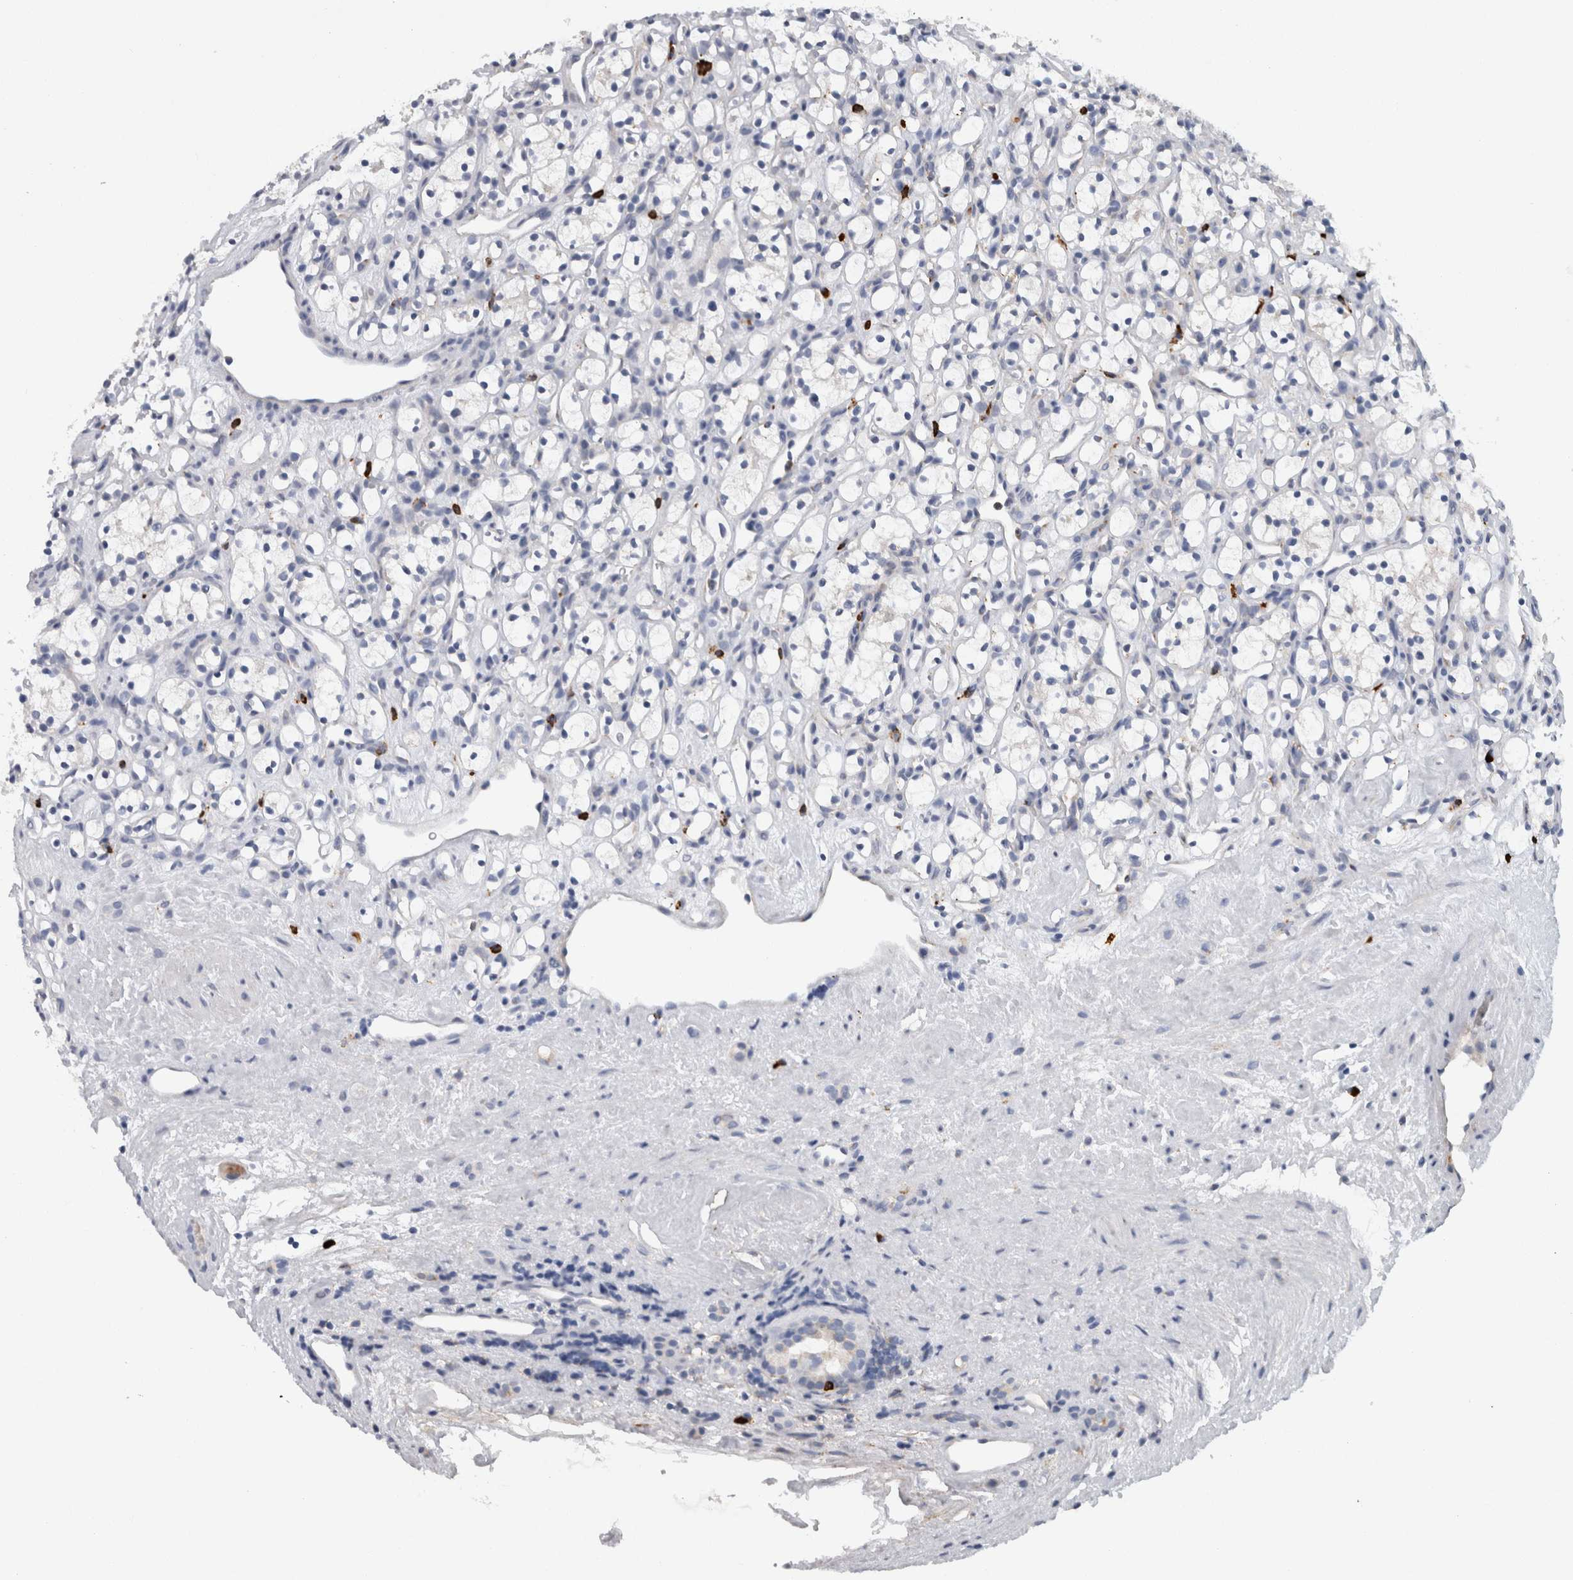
{"staining": {"intensity": "negative", "quantity": "none", "location": "none"}, "tissue": "renal cancer", "cell_type": "Tumor cells", "image_type": "cancer", "snomed": [{"axis": "morphology", "description": "Adenocarcinoma, NOS"}, {"axis": "topography", "description": "Kidney"}], "caption": "High power microscopy histopathology image of an immunohistochemistry (IHC) photomicrograph of renal cancer, revealing no significant positivity in tumor cells. (Brightfield microscopy of DAB immunohistochemistry at high magnification).", "gene": "CD63", "patient": {"sex": "female", "age": 60}}